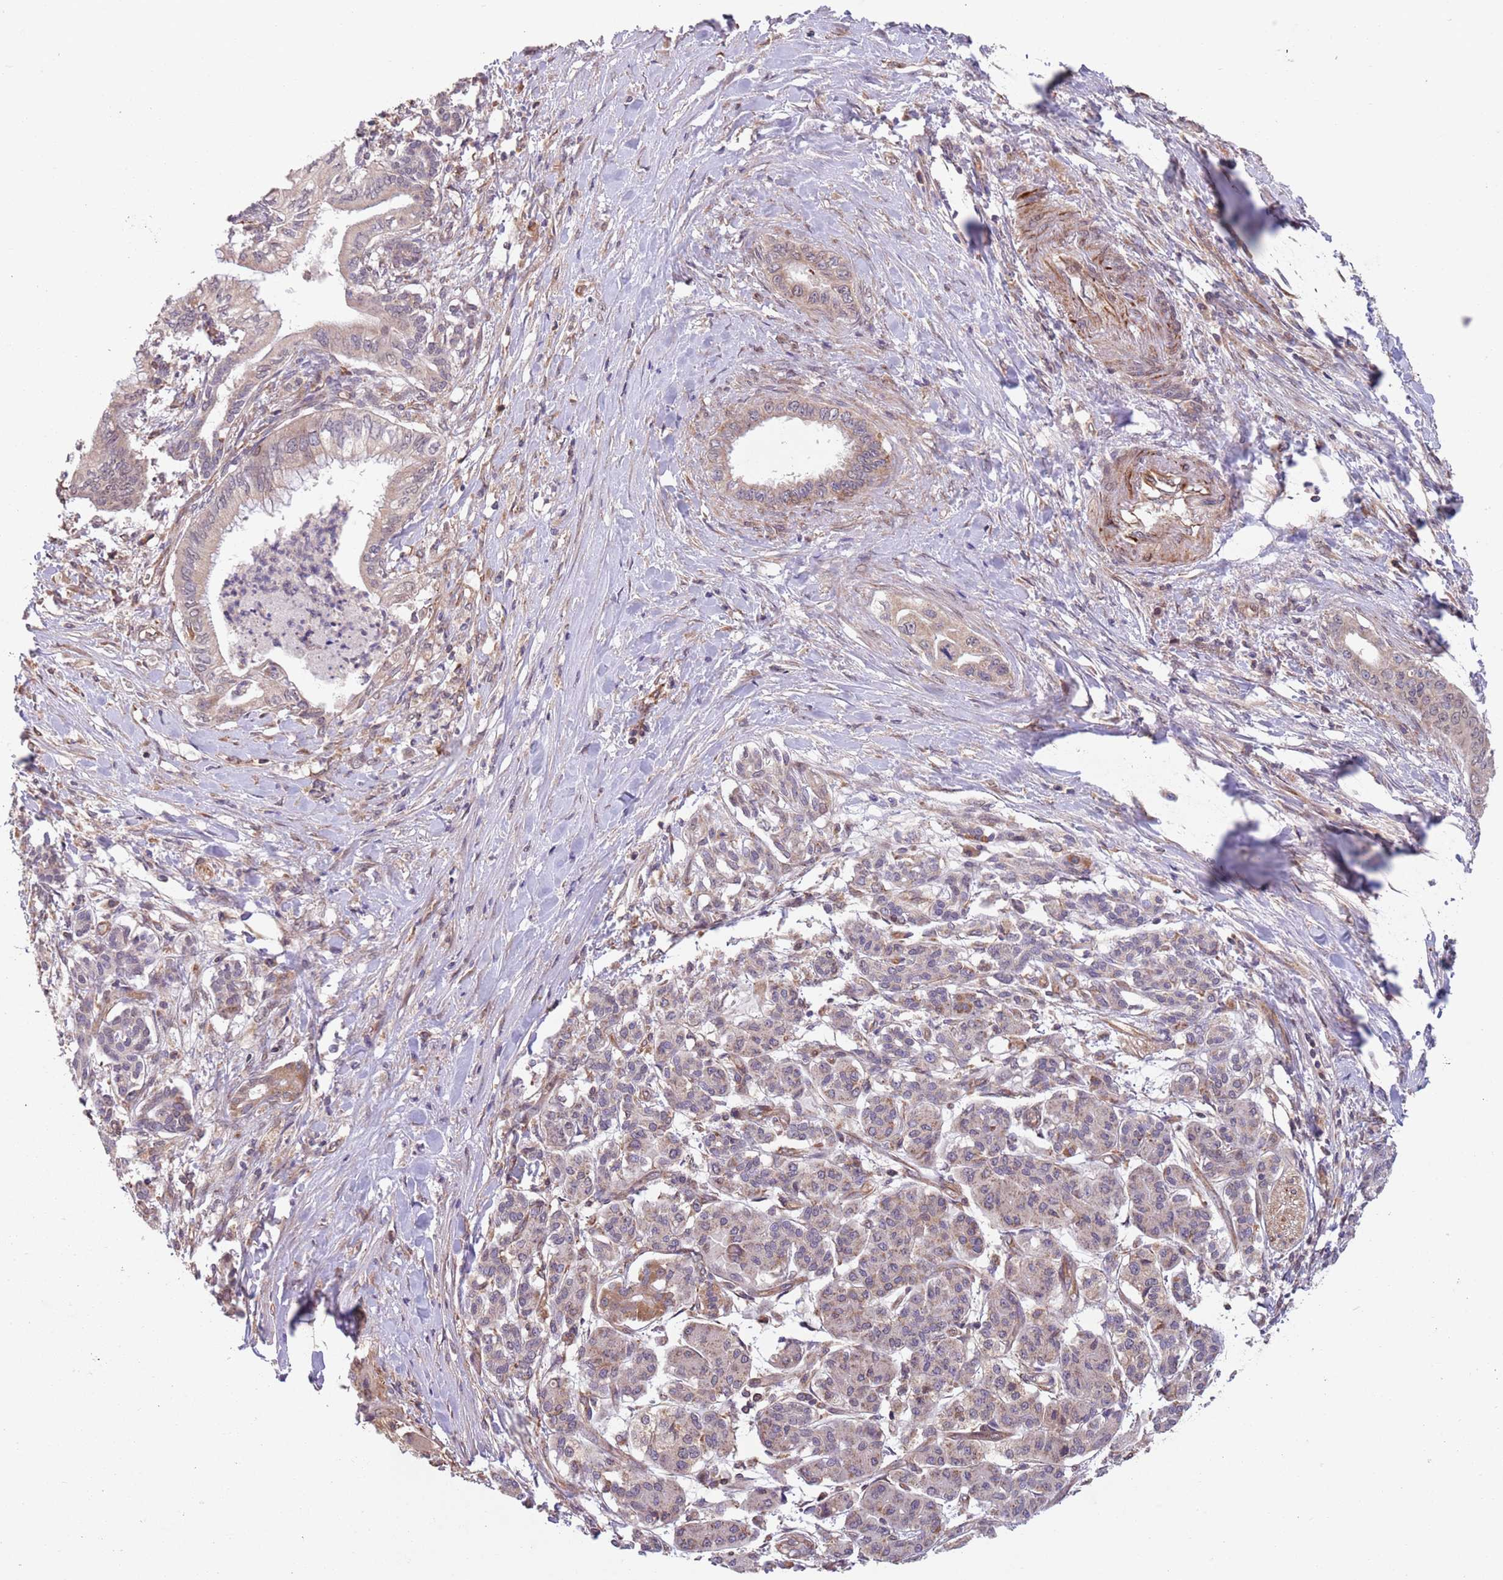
{"staining": {"intensity": "weak", "quantity": "25%-75%", "location": "cytoplasmic/membranous,nuclear"}, "tissue": "pancreatic cancer", "cell_type": "Tumor cells", "image_type": "cancer", "snomed": [{"axis": "morphology", "description": "Adenocarcinoma, NOS"}, {"axis": "topography", "description": "Pancreas"}], "caption": "IHC (DAB) staining of human pancreatic adenocarcinoma displays weak cytoplasmic/membranous and nuclear protein staining in about 25%-75% of tumor cells.", "gene": "CHD9", "patient": {"sex": "male", "age": 58}}